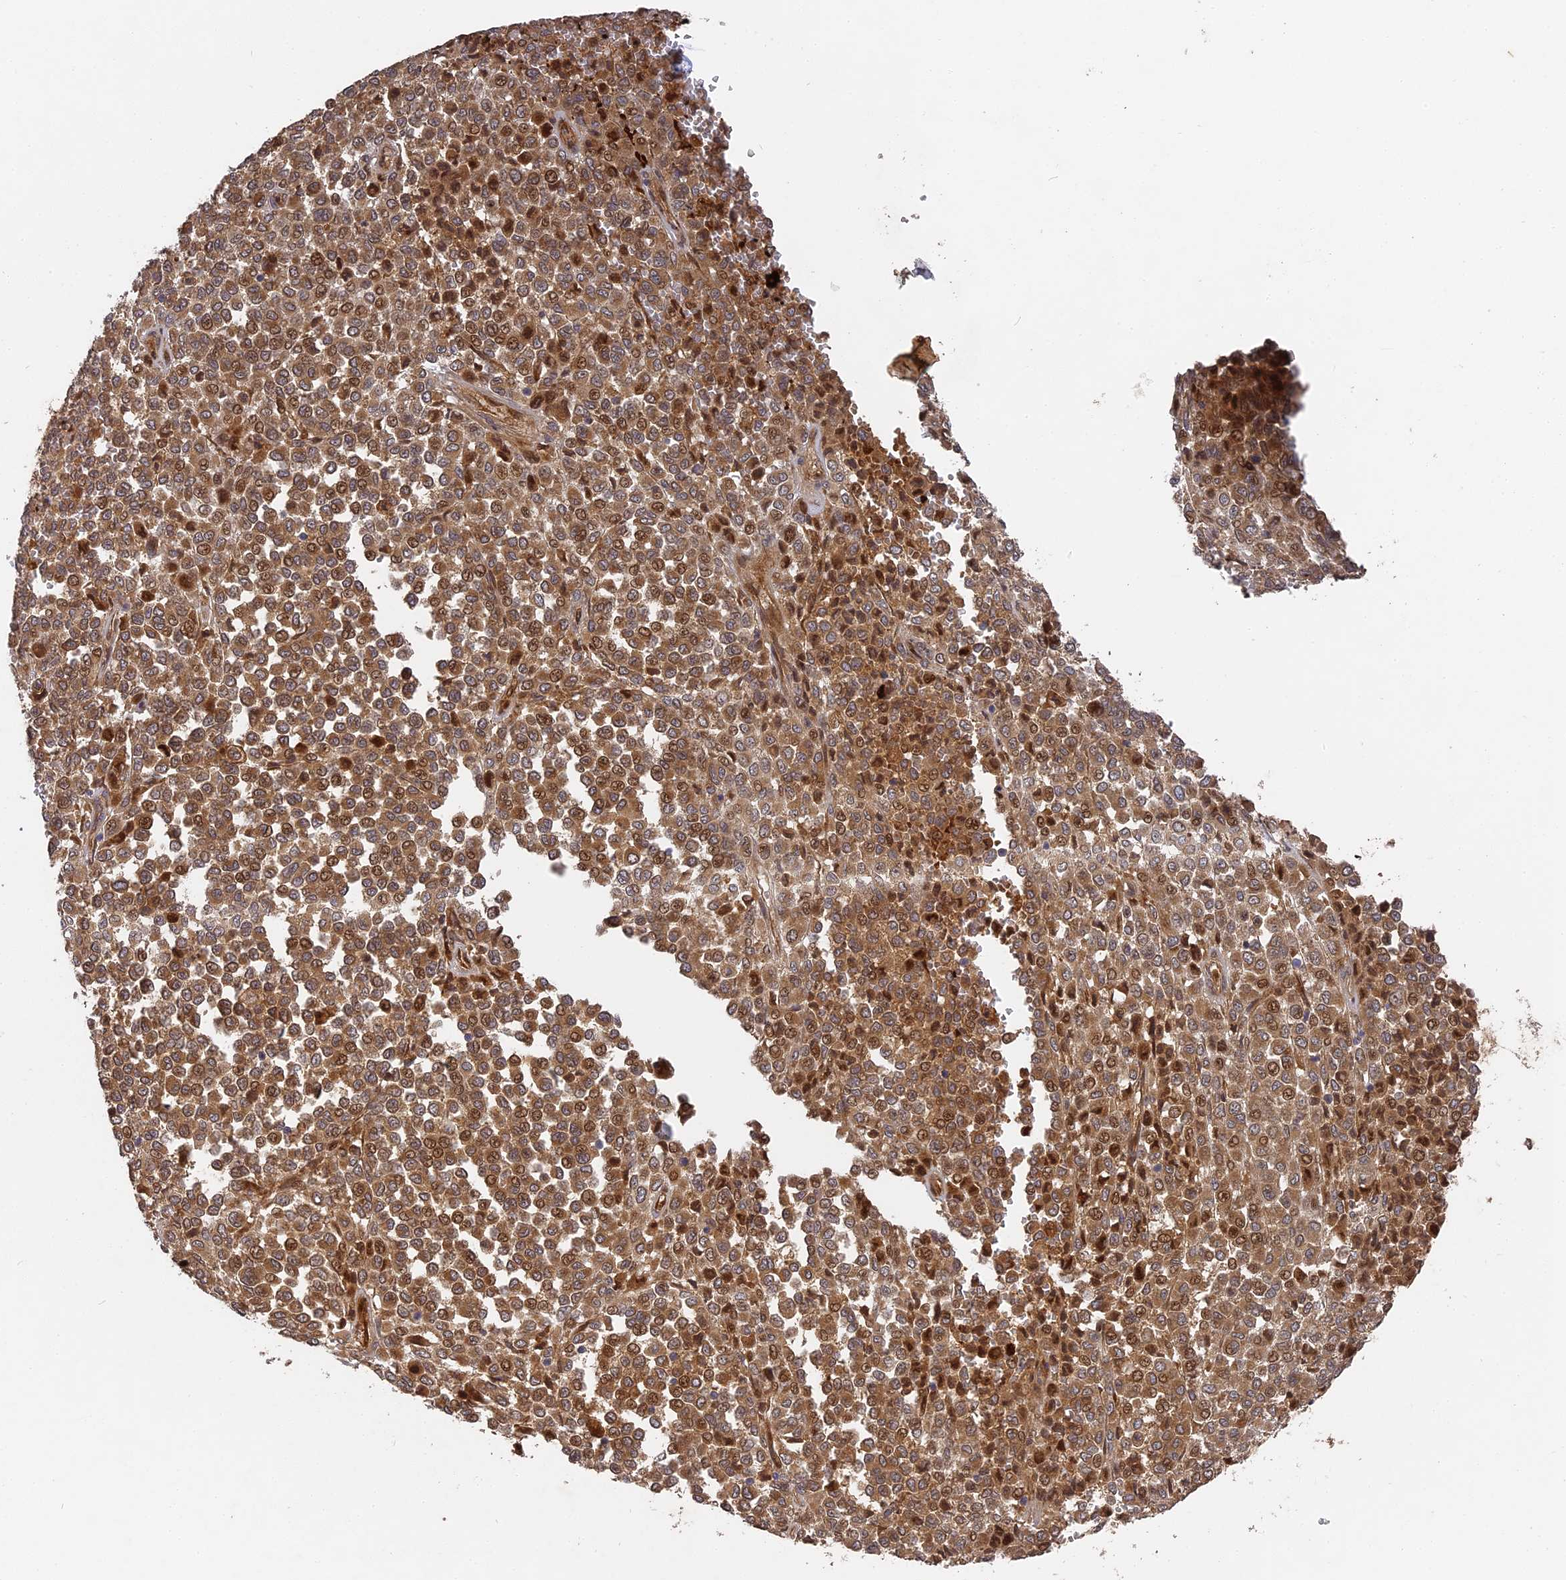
{"staining": {"intensity": "moderate", "quantity": ">75%", "location": "cytoplasmic/membranous,nuclear"}, "tissue": "melanoma", "cell_type": "Tumor cells", "image_type": "cancer", "snomed": [{"axis": "morphology", "description": "Malignant melanoma, Metastatic site"}, {"axis": "topography", "description": "Pancreas"}], "caption": "Protein expression analysis of human melanoma reveals moderate cytoplasmic/membranous and nuclear positivity in about >75% of tumor cells. The protein is stained brown, and the nuclei are stained in blue (DAB IHC with brightfield microscopy, high magnification).", "gene": "TMUB2", "patient": {"sex": "female", "age": 30}}